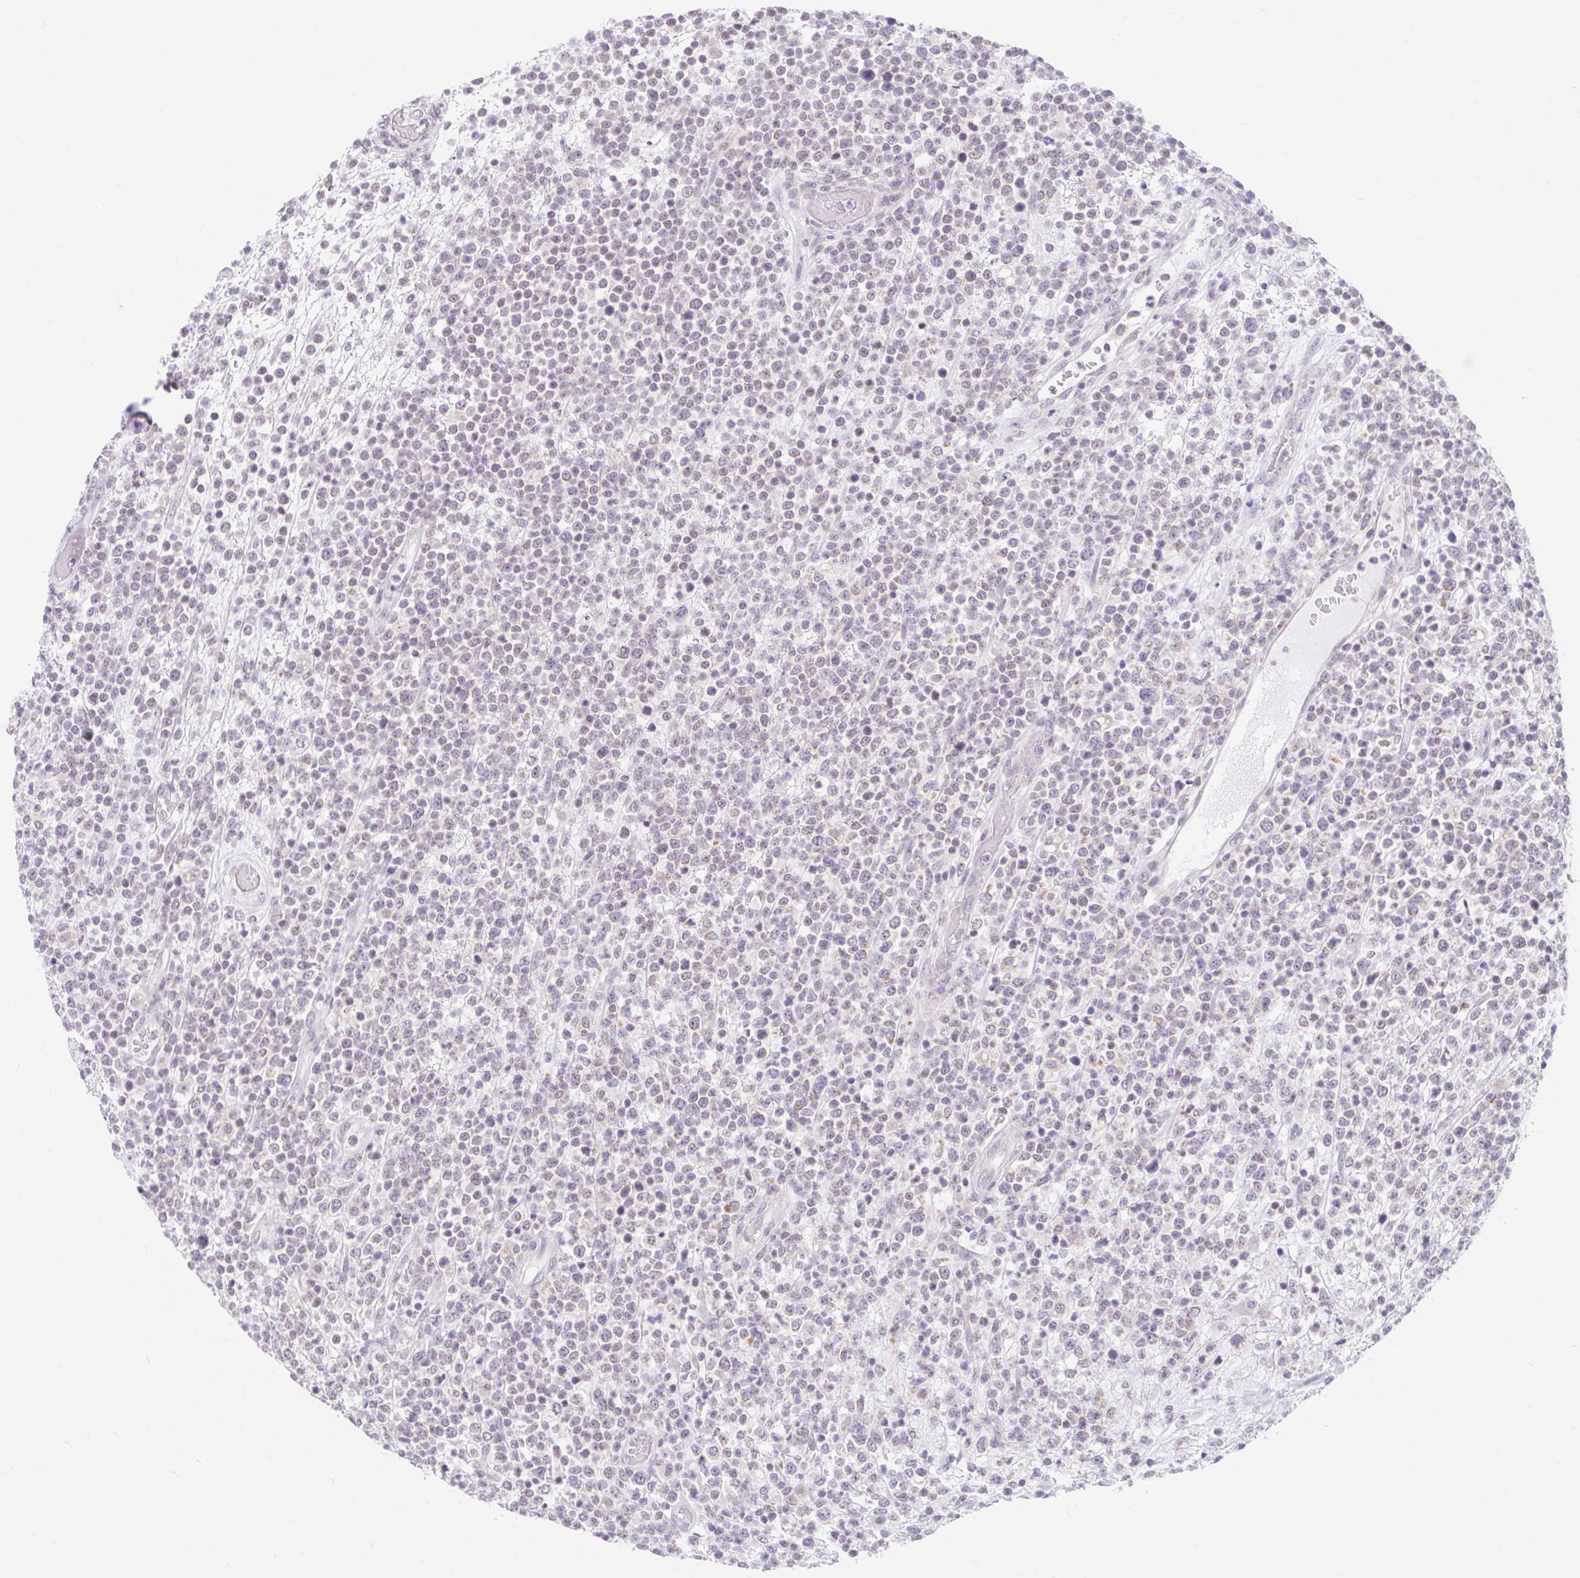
{"staining": {"intensity": "negative", "quantity": "none", "location": "none"}, "tissue": "lymphoma", "cell_type": "Tumor cells", "image_type": "cancer", "snomed": [{"axis": "morphology", "description": "Malignant lymphoma, non-Hodgkin's type, High grade"}, {"axis": "topography", "description": "Colon"}], "caption": "A photomicrograph of human malignant lymphoma, non-Hodgkin's type (high-grade) is negative for staining in tumor cells. The staining was performed using DAB to visualize the protein expression in brown, while the nuclei were stained in blue with hematoxylin (Magnification: 20x).", "gene": "ITPK1", "patient": {"sex": "female", "age": 53}}